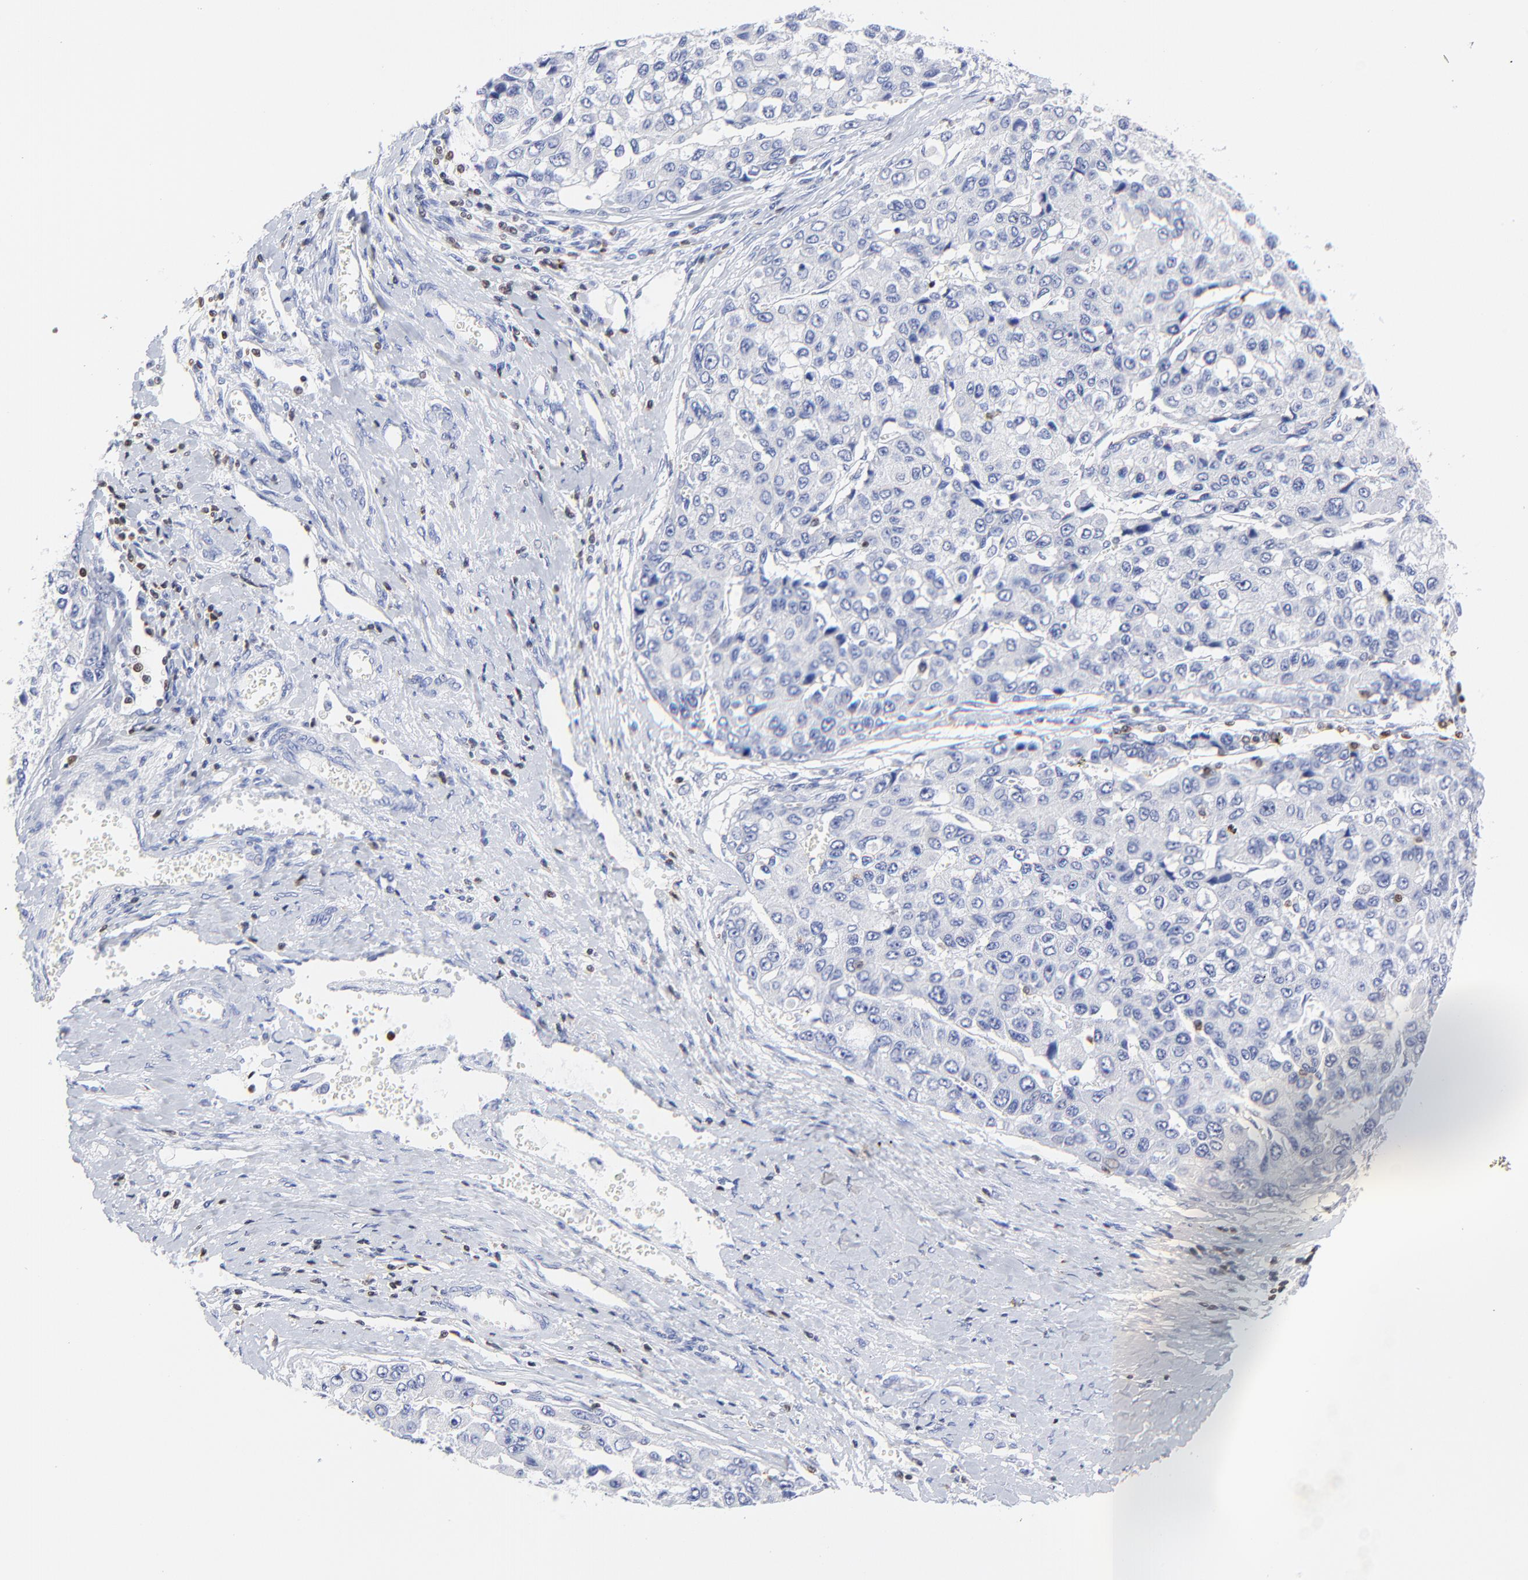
{"staining": {"intensity": "negative", "quantity": "none", "location": "none"}, "tissue": "liver cancer", "cell_type": "Tumor cells", "image_type": "cancer", "snomed": [{"axis": "morphology", "description": "Carcinoma, Hepatocellular, NOS"}, {"axis": "topography", "description": "Liver"}], "caption": "Tumor cells show no significant positivity in liver hepatocellular carcinoma.", "gene": "ZAP70", "patient": {"sex": "female", "age": 66}}